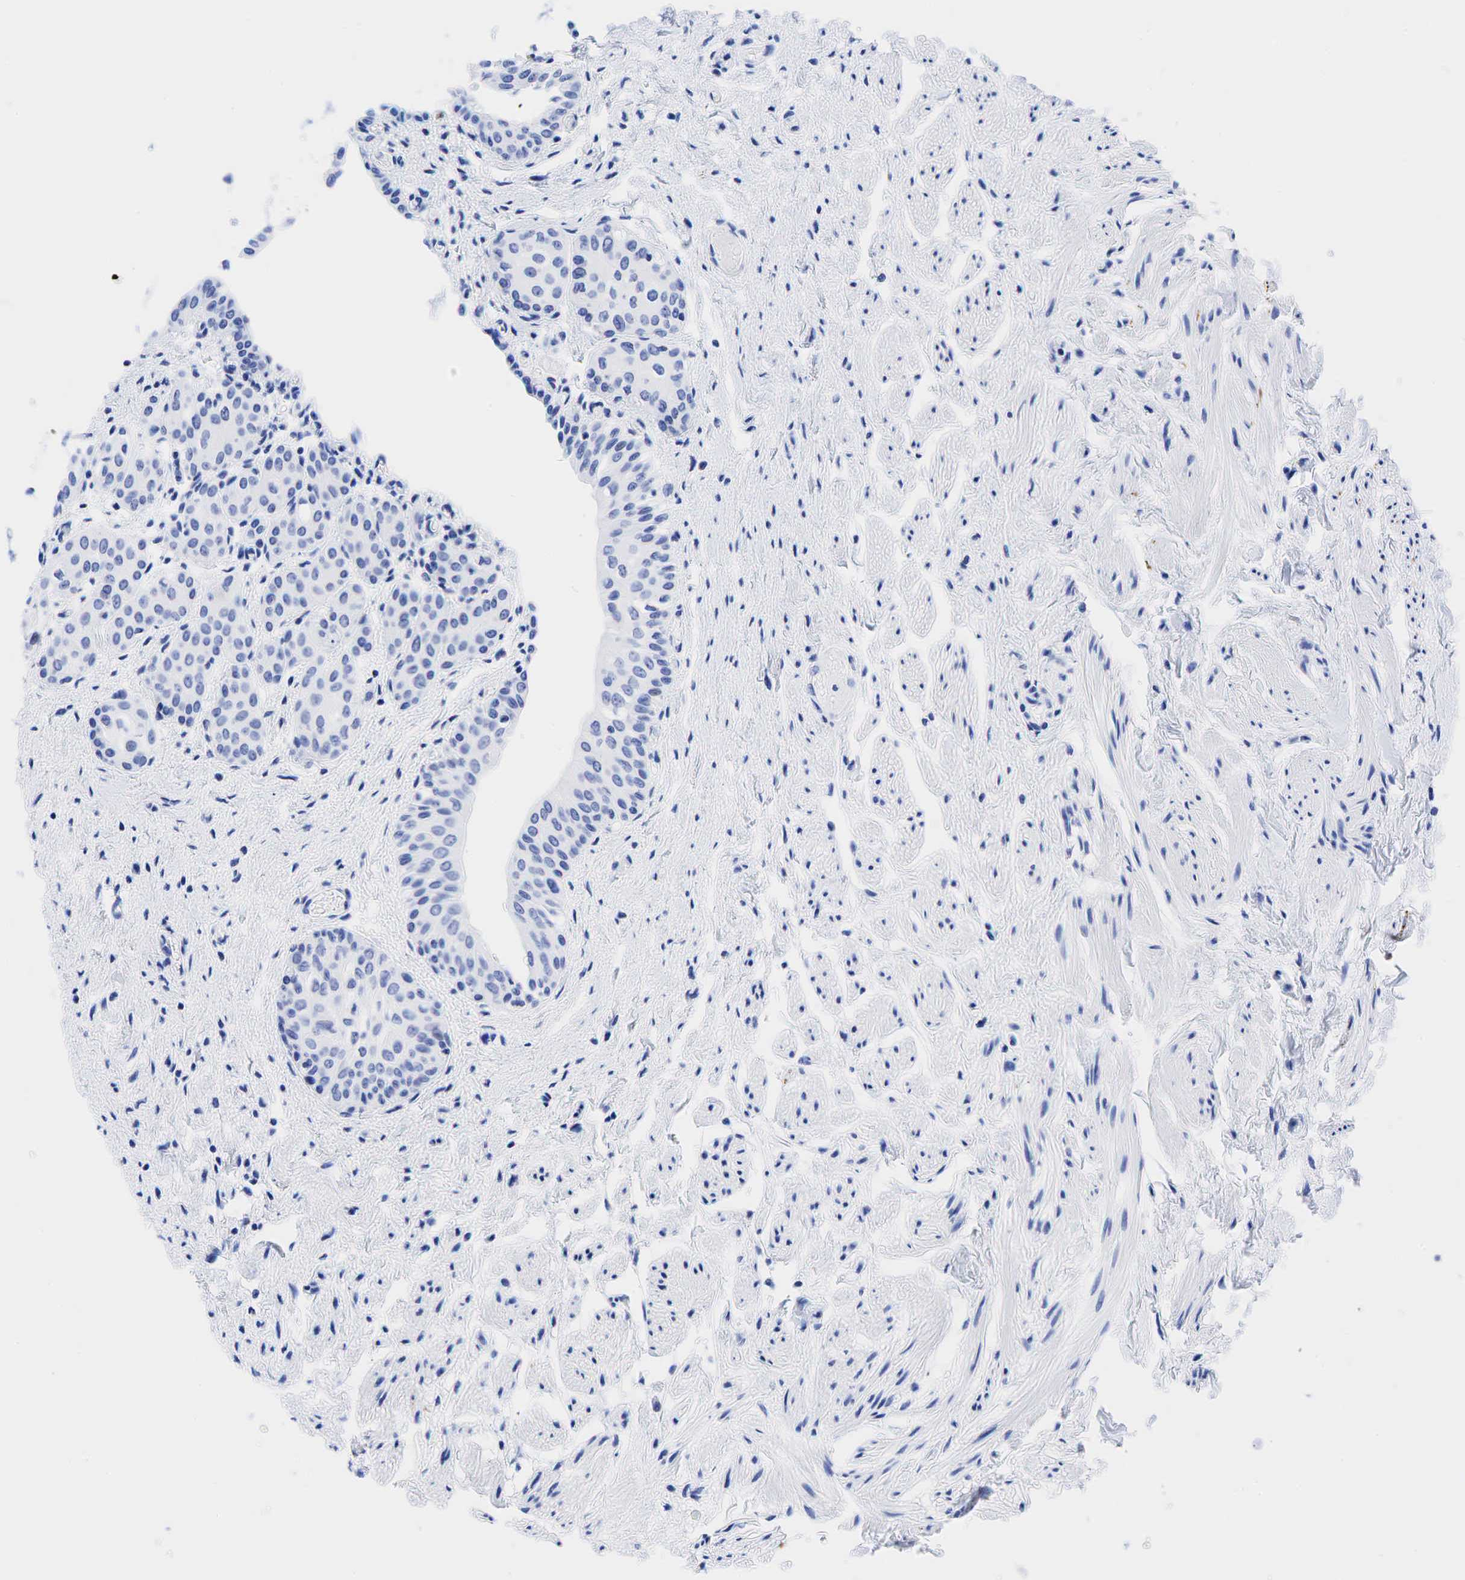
{"staining": {"intensity": "negative", "quantity": "none", "location": "none"}, "tissue": "urinary bladder", "cell_type": "Urothelial cells", "image_type": "normal", "snomed": [{"axis": "morphology", "description": "Normal tissue, NOS"}, {"axis": "topography", "description": "Urinary bladder"}], "caption": "Immunohistochemistry micrograph of unremarkable urinary bladder: human urinary bladder stained with DAB (3,3'-diaminobenzidine) shows no significant protein positivity in urothelial cells.", "gene": "CHGA", "patient": {"sex": "male", "age": 72}}